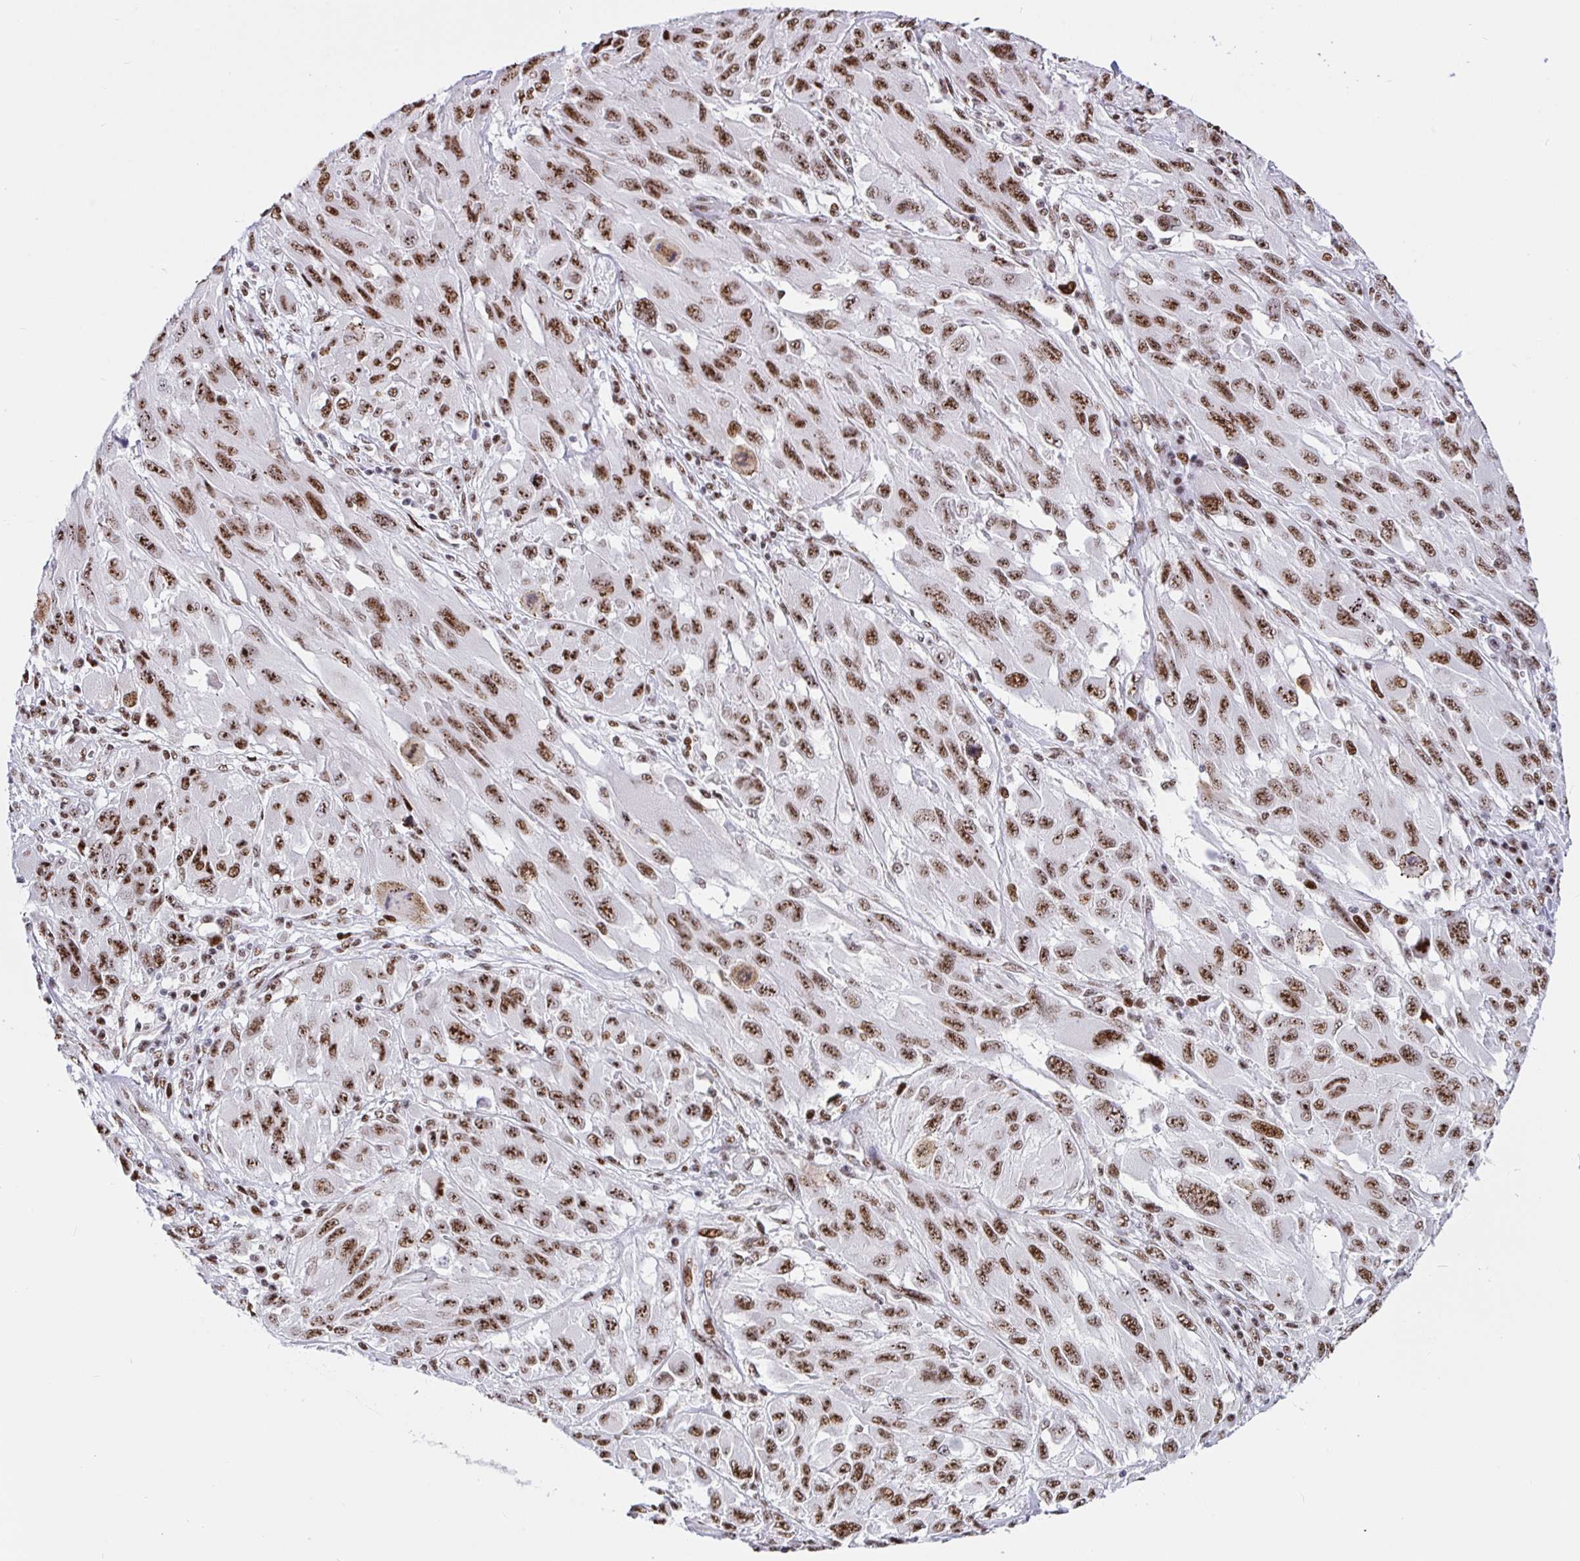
{"staining": {"intensity": "moderate", "quantity": ">75%", "location": "nuclear"}, "tissue": "melanoma", "cell_type": "Tumor cells", "image_type": "cancer", "snomed": [{"axis": "morphology", "description": "Malignant melanoma, NOS"}, {"axis": "topography", "description": "Skin"}], "caption": "High-magnification brightfield microscopy of melanoma stained with DAB (3,3'-diaminobenzidine) (brown) and counterstained with hematoxylin (blue). tumor cells exhibit moderate nuclear staining is identified in approximately>75% of cells.", "gene": "SETD5", "patient": {"sex": "female", "age": 91}}